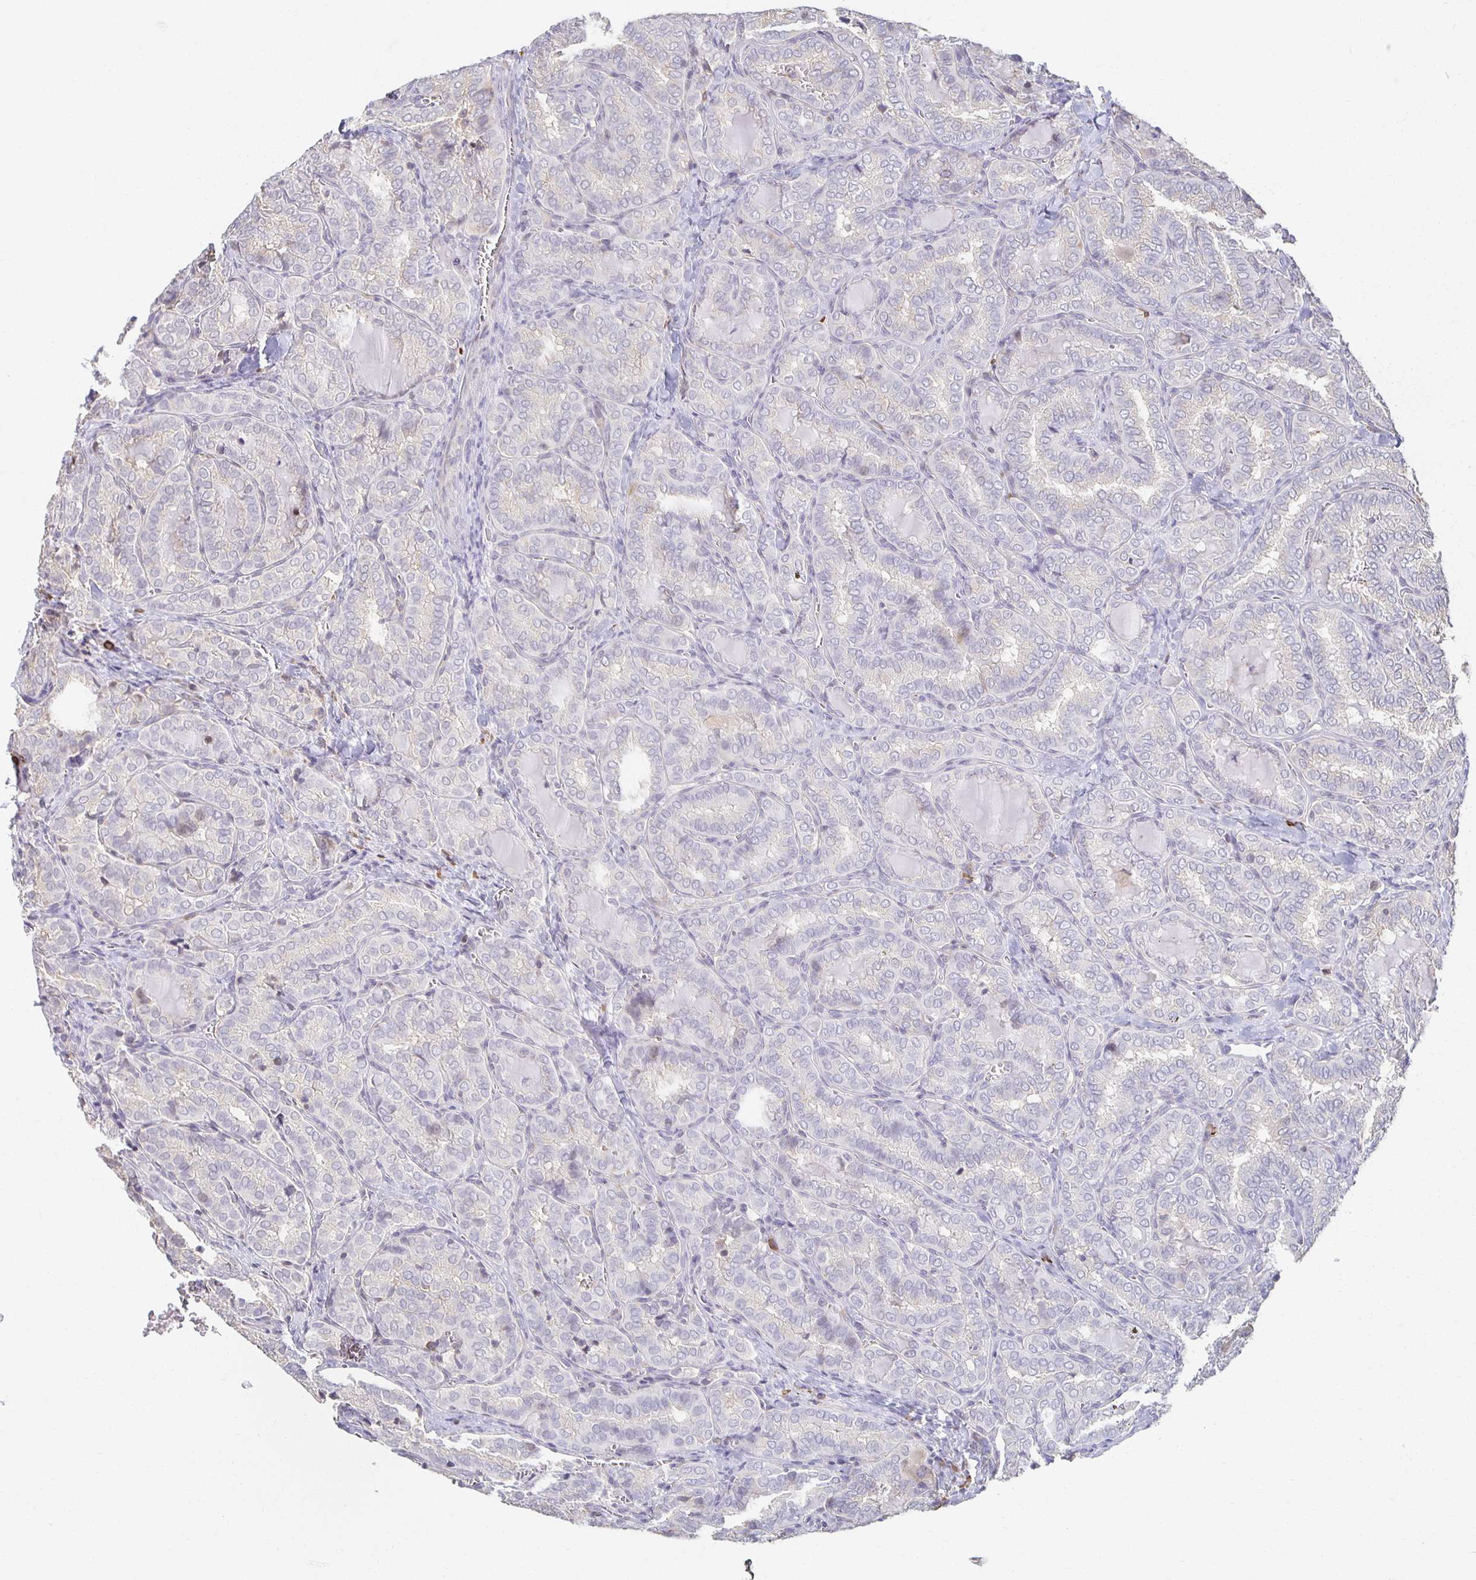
{"staining": {"intensity": "negative", "quantity": "none", "location": "none"}, "tissue": "thyroid cancer", "cell_type": "Tumor cells", "image_type": "cancer", "snomed": [{"axis": "morphology", "description": "Papillary adenocarcinoma, NOS"}, {"axis": "topography", "description": "Thyroid gland"}], "caption": "This is an immunohistochemistry micrograph of thyroid papillary adenocarcinoma. There is no expression in tumor cells.", "gene": "ZNF692", "patient": {"sex": "female", "age": 30}}